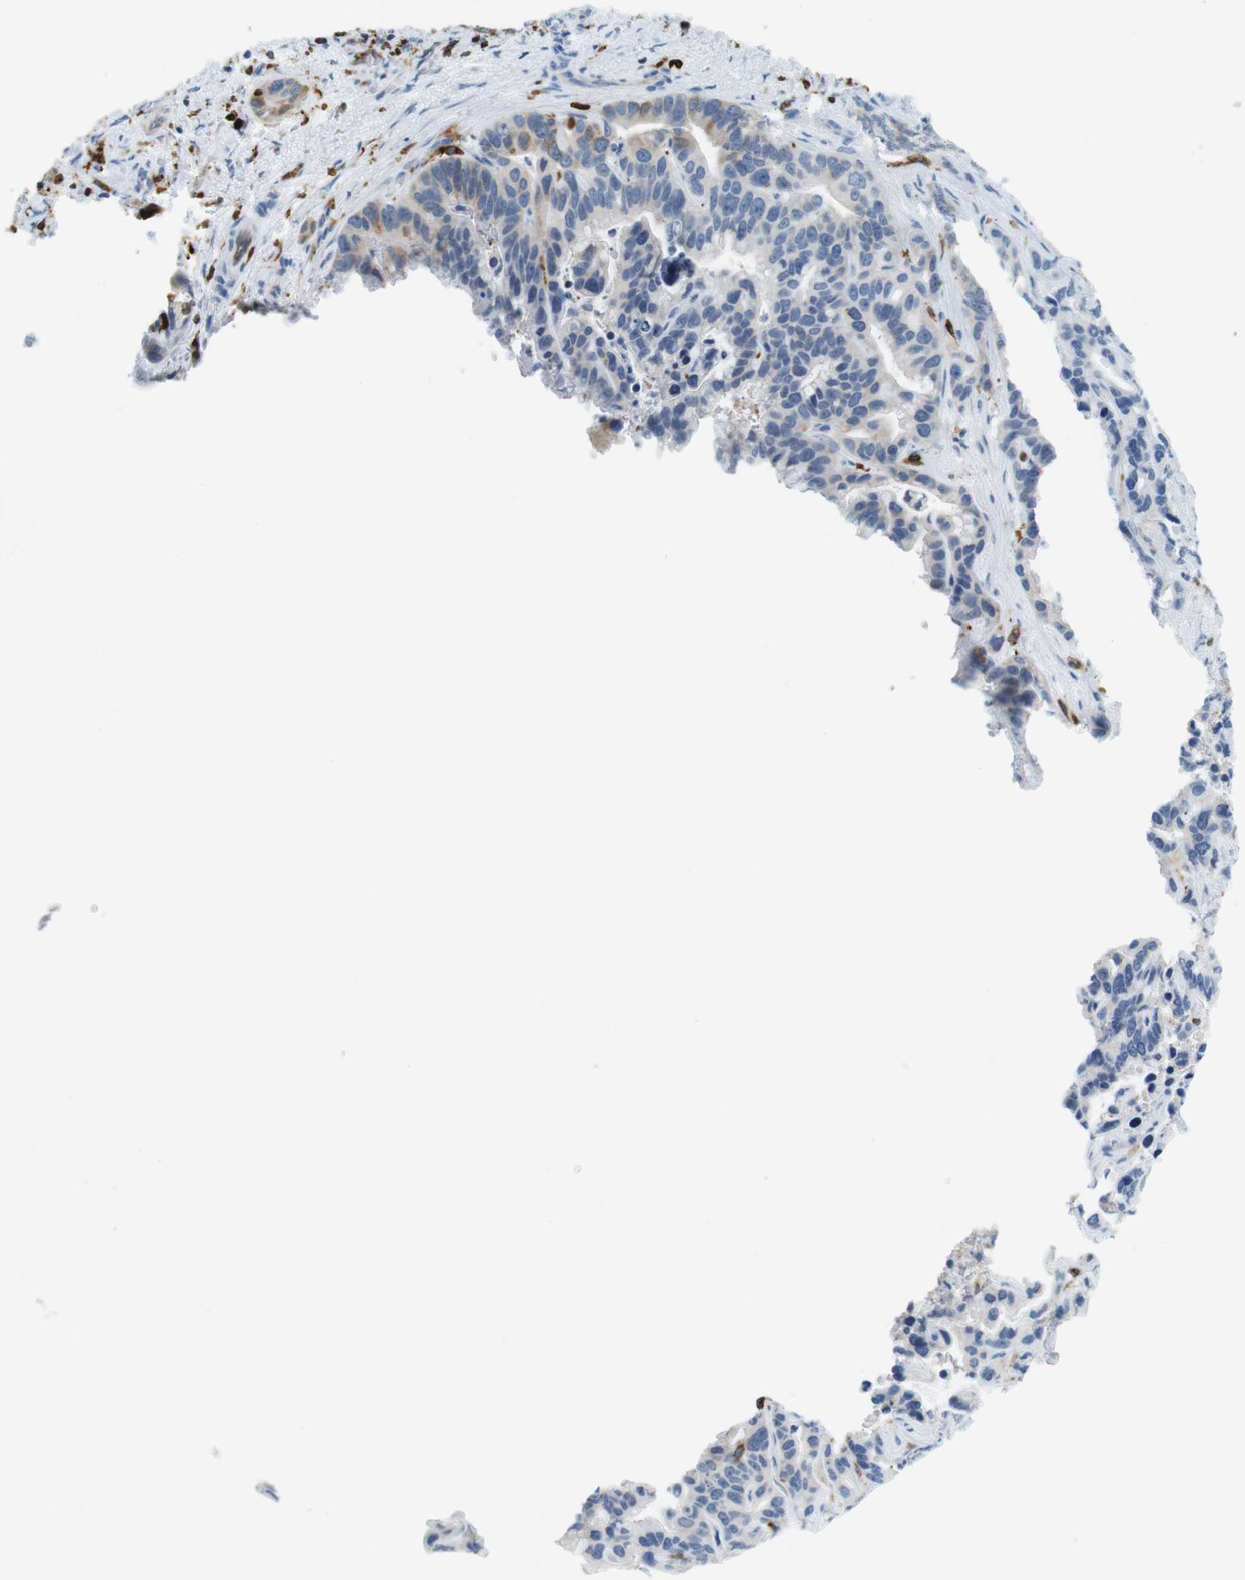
{"staining": {"intensity": "weak", "quantity": "<25%", "location": "cytoplasmic/membranous"}, "tissue": "liver cancer", "cell_type": "Tumor cells", "image_type": "cancer", "snomed": [{"axis": "morphology", "description": "Cholangiocarcinoma"}, {"axis": "topography", "description": "Liver"}], "caption": "DAB (3,3'-diaminobenzidine) immunohistochemical staining of human liver cholangiocarcinoma demonstrates no significant positivity in tumor cells.", "gene": "CIITA", "patient": {"sex": "female", "age": 65}}